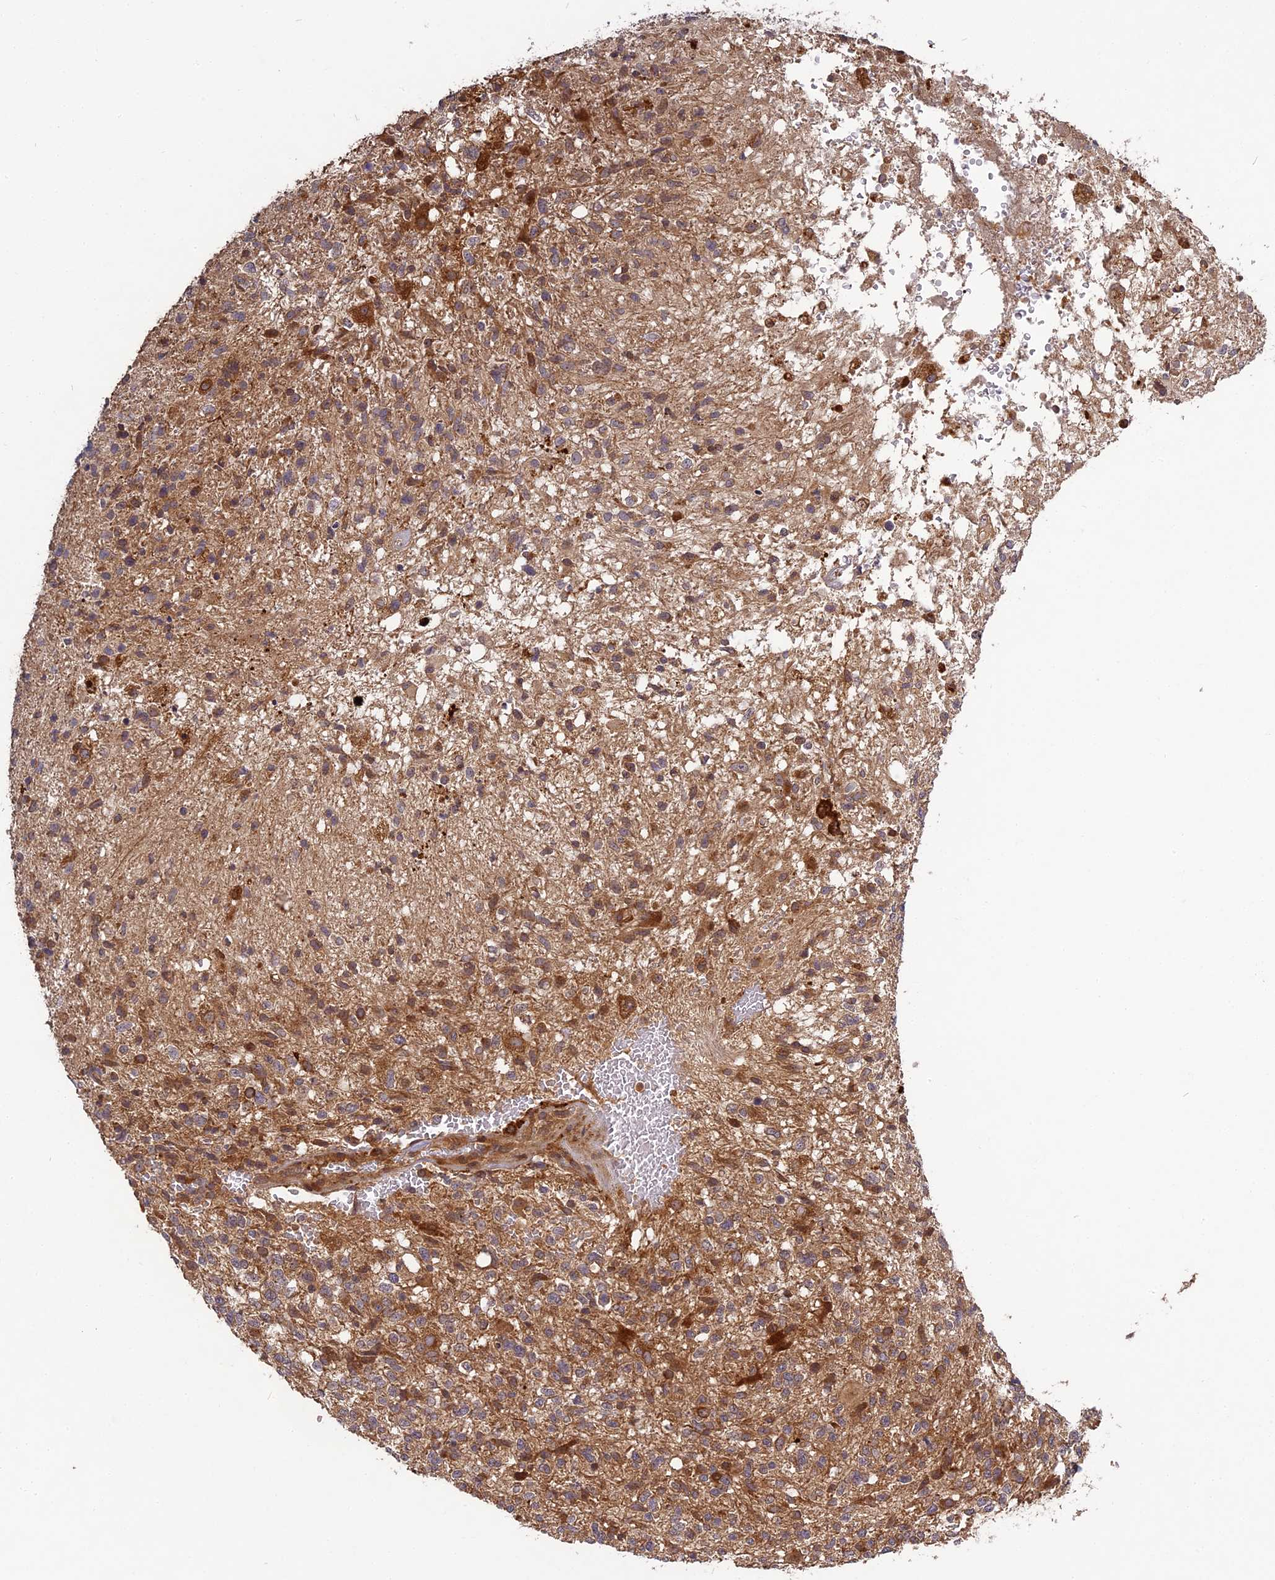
{"staining": {"intensity": "moderate", "quantity": "25%-75%", "location": "cytoplasmic/membranous"}, "tissue": "glioma", "cell_type": "Tumor cells", "image_type": "cancer", "snomed": [{"axis": "morphology", "description": "Glioma, malignant, High grade"}, {"axis": "topography", "description": "Brain"}], "caption": "Glioma was stained to show a protein in brown. There is medium levels of moderate cytoplasmic/membranous staining in approximately 25%-75% of tumor cells. Using DAB (brown) and hematoxylin (blue) stains, captured at high magnification using brightfield microscopy.", "gene": "TMUB2", "patient": {"sex": "male", "age": 56}}